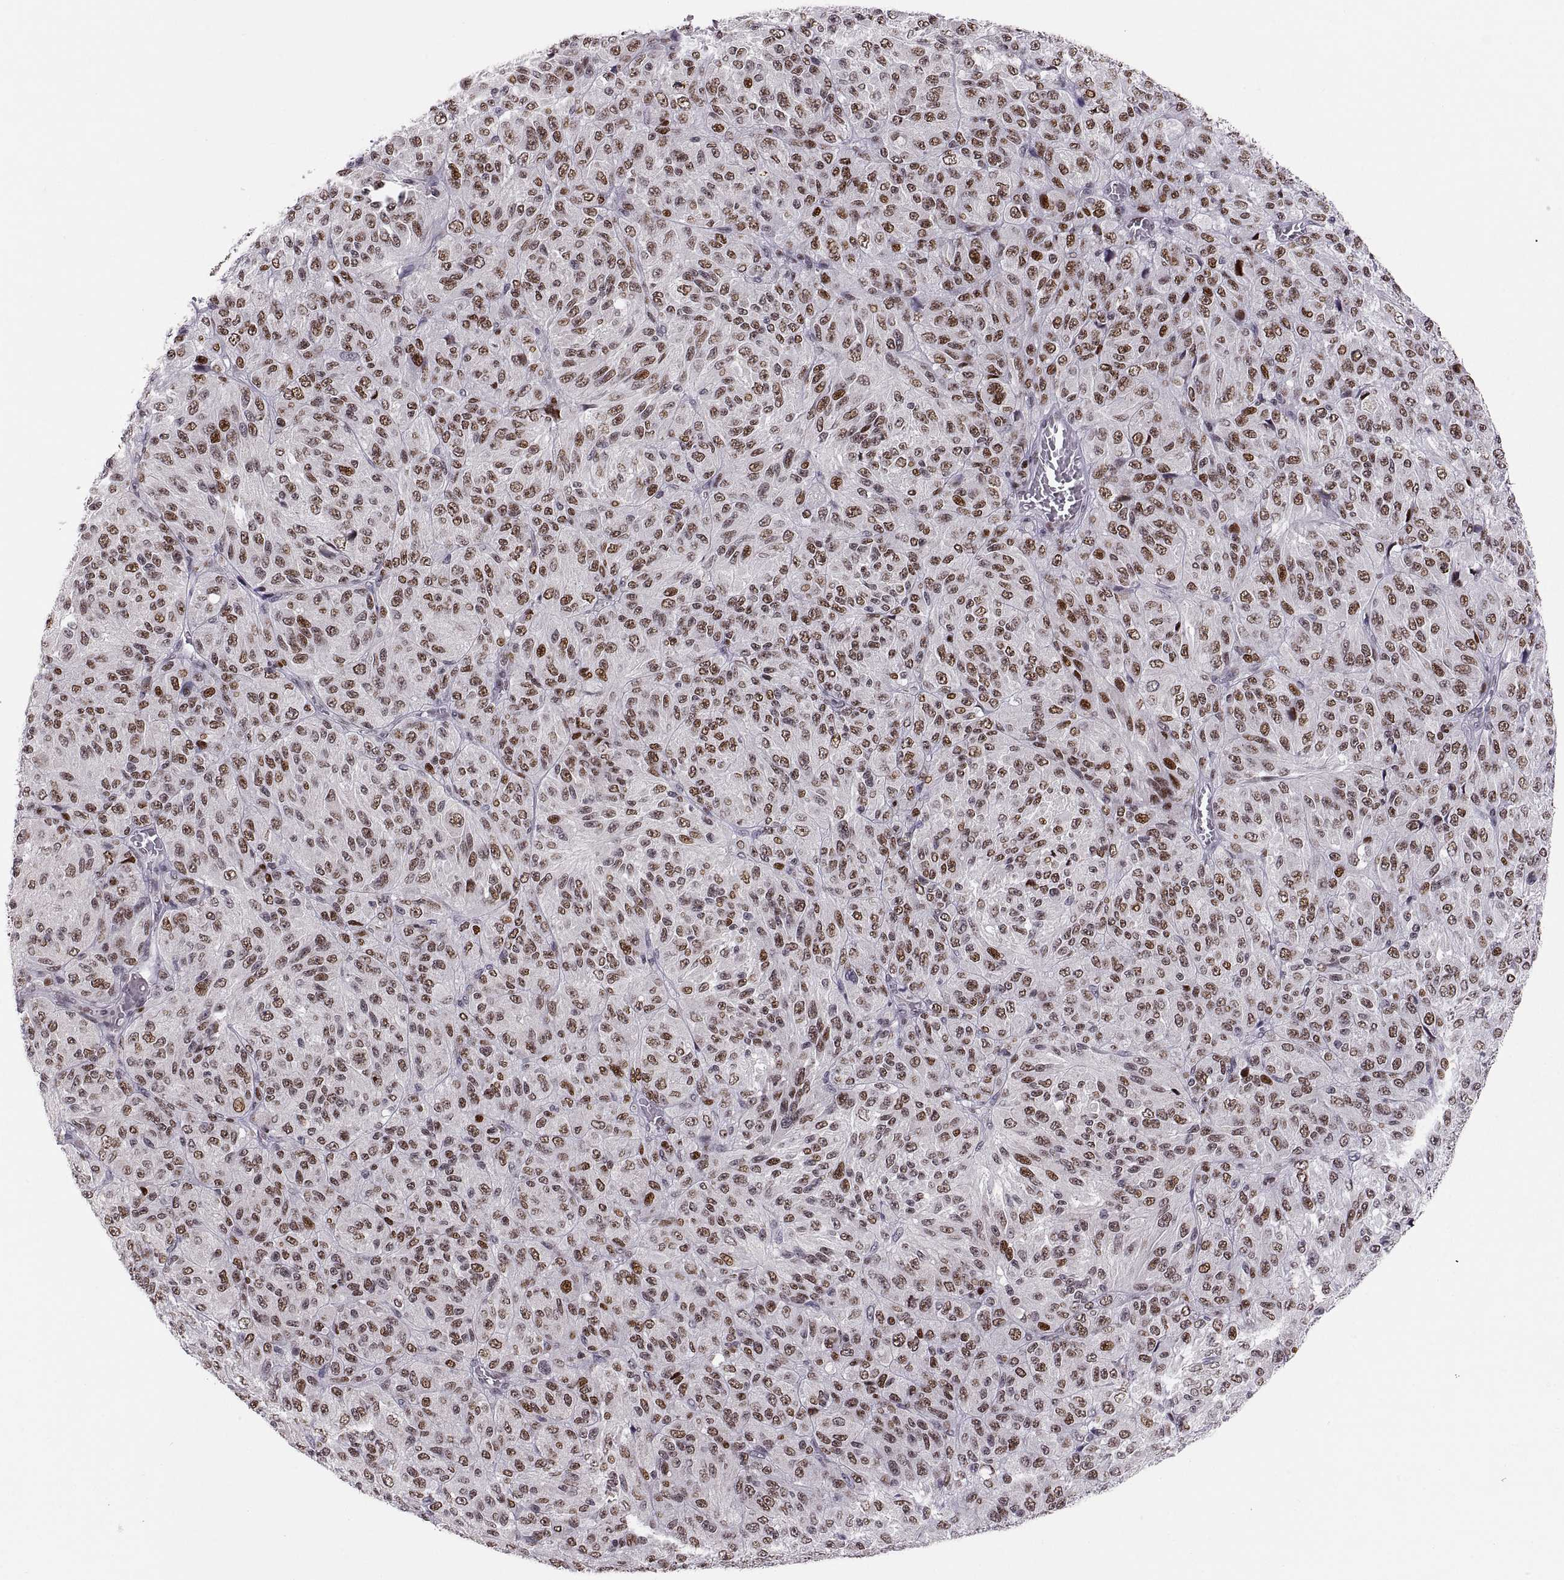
{"staining": {"intensity": "strong", "quantity": ">75%", "location": "nuclear"}, "tissue": "melanoma", "cell_type": "Tumor cells", "image_type": "cancer", "snomed": [{"axis": "morphology", "description": "Malignant melanoma, Metastatic site"}, {"axis": "topography", "description": "Brain"}], "caption": "The photomicrograph reveals a brown stain indicating the presence of a protein in the nuclear of tumor cells in malignant melanoma (metastatic site).", "gene": "SNAI1", "patient": {"sex": "female", "age": 56}}